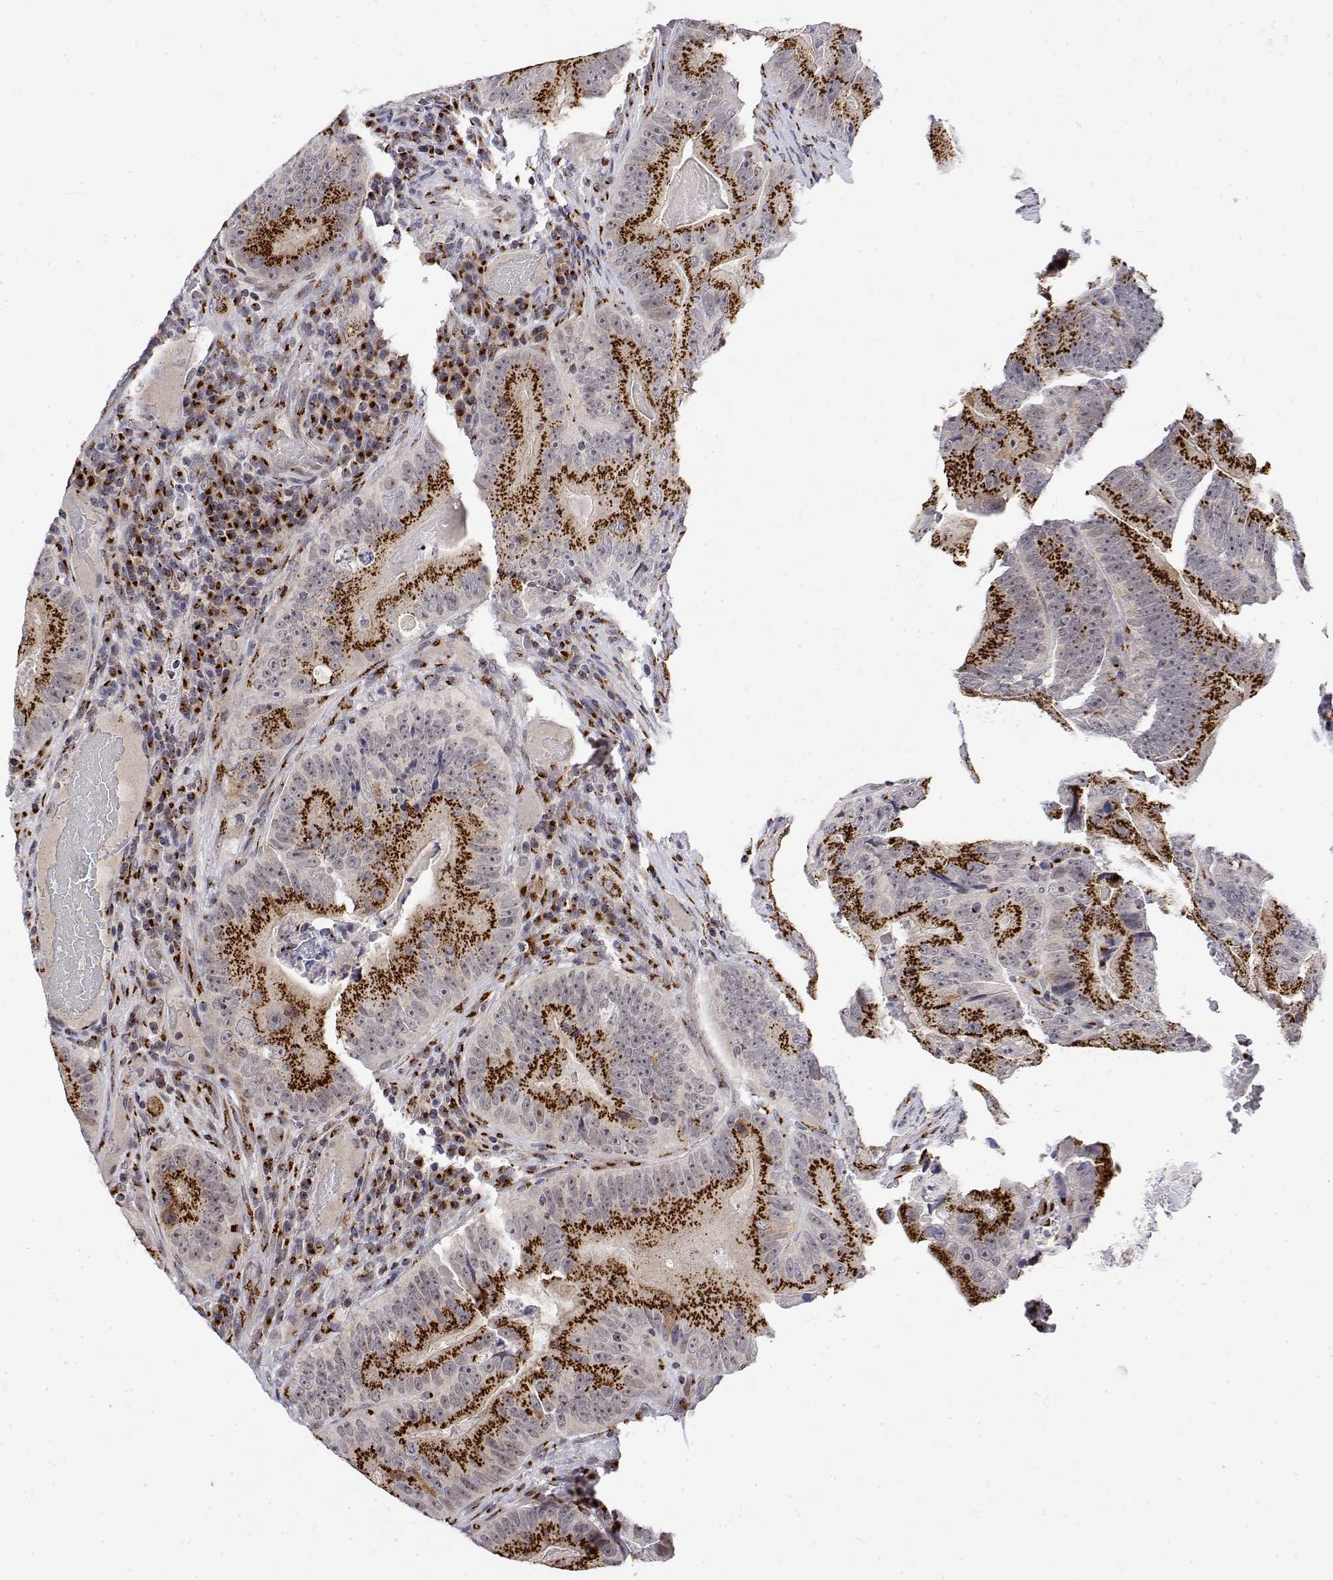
{"staining": {"intensity": "strong", "quantity": ">75%", "location": "cytoplasmic/membranous"}, "tissue": "colorectal cancer", "cell_type": "Tumor cells", "image_type": "cancer", "snomed": [{"axis": "morphology", "description": "Adenocarcinoma, NOS"}, {"axis": "topography", "description": "Colon"}], "caption": "Immunohistochemical staining of human colorectal cancer (adenocarcinoma) reveals high levels of strong cytoplasmic/membranous protein staining in approximately >75% of tumor cells. (Stains: DAB (3,3'-diaminobenzidine) in brown, nuclei in blue, Microscopy: brightfield microscopy at high magnification).", "gene": "YIPF3", "patient": {"sex": "female", "age": 86}}